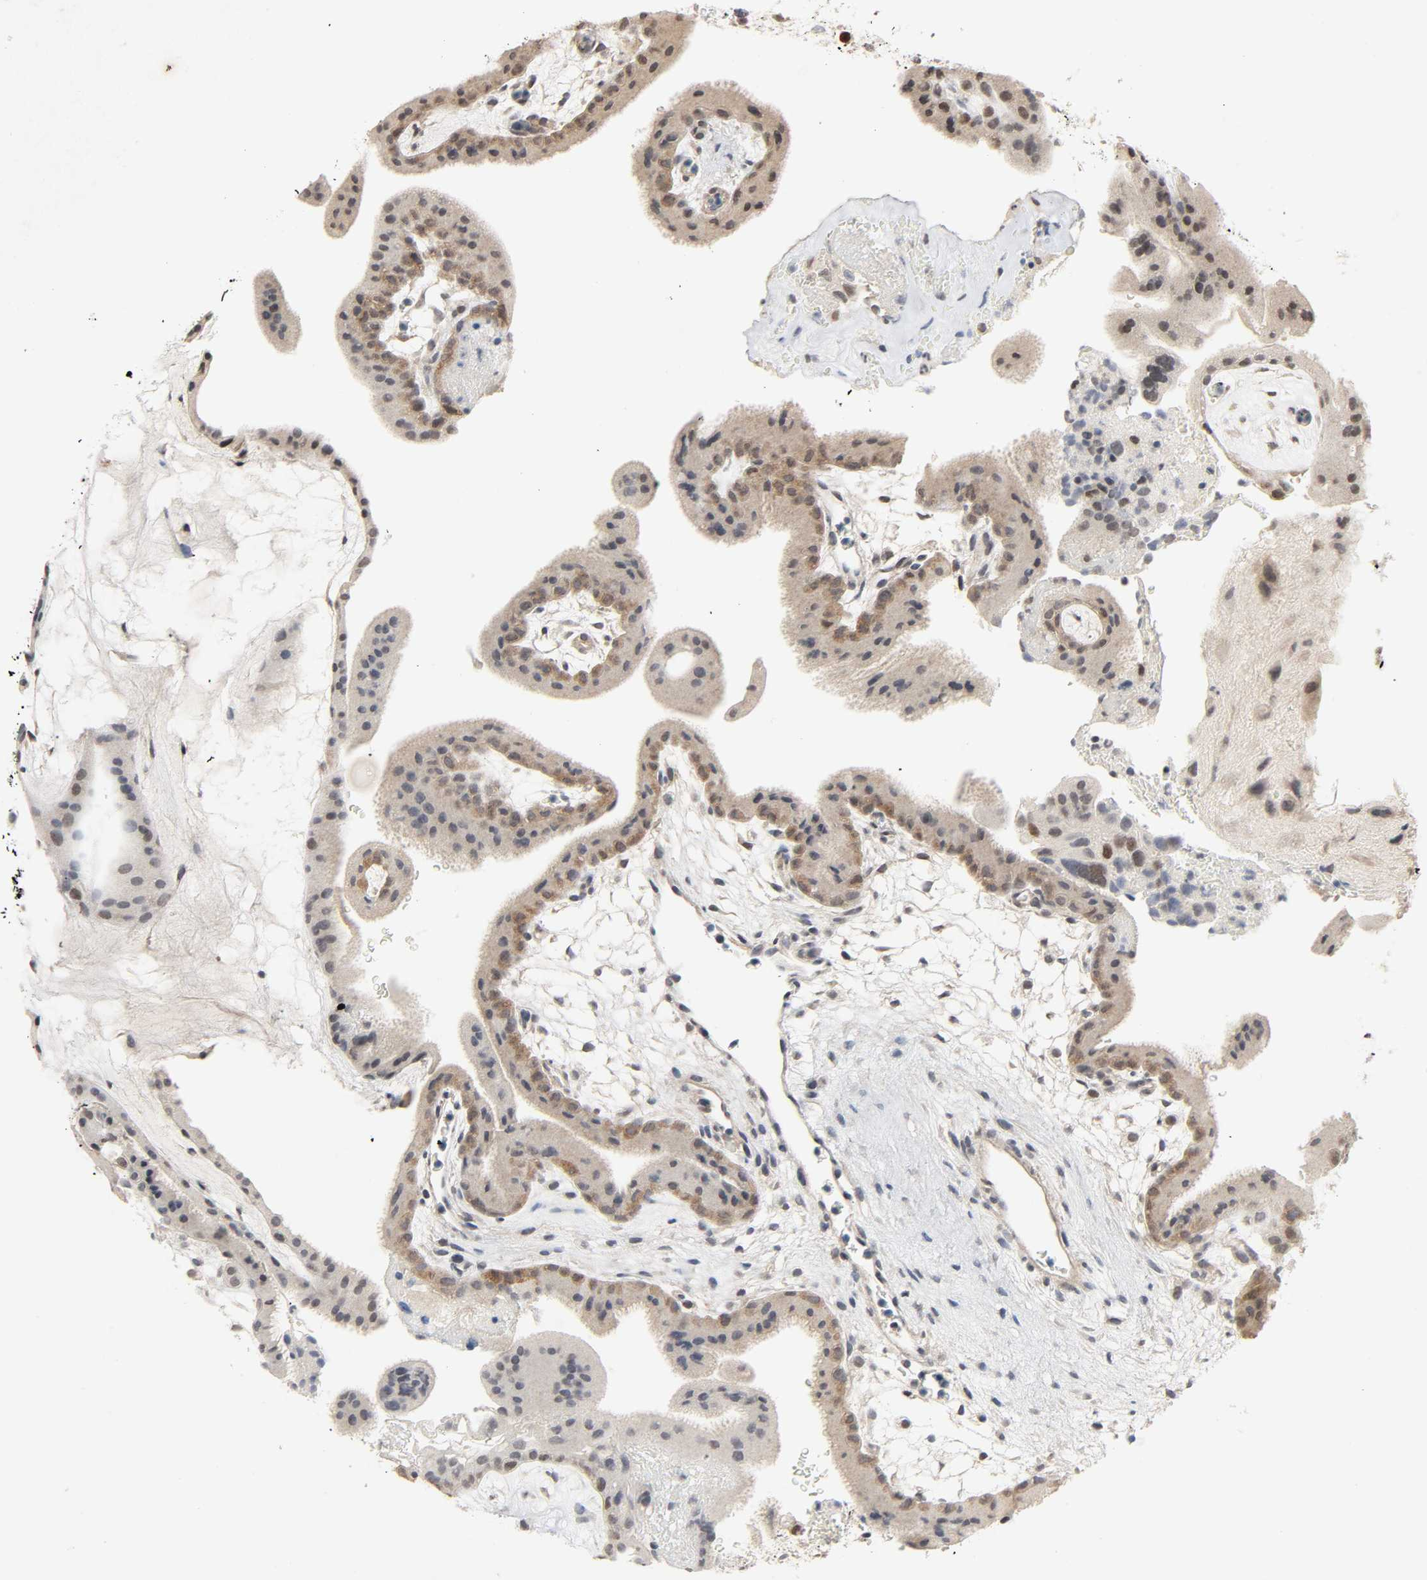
{"staining": {"intensity": "weak", "quantity": "25%-75%", "location": "cytoplasmic/membranous,nuclear"}, "tissue": "placenta", "cell_type": "Decidual cells", "image_type": "normal", "snomed": [{"axis": "morphology", "description": "Normal tissue, NOS"}, {"axis": "topography", "description": "Placenta"}], "caption": "Placenta was stained to show a protein in brown. There is low levels of weak cytoplasmic/membranous,nuclear staining in about 25%-75% of decidual cells. (brown staining indicates protein expression, while blue staining denotes nuclei).", "gene": "MAPKAPK5", "patient": {"sex": "female", "age": 19}}